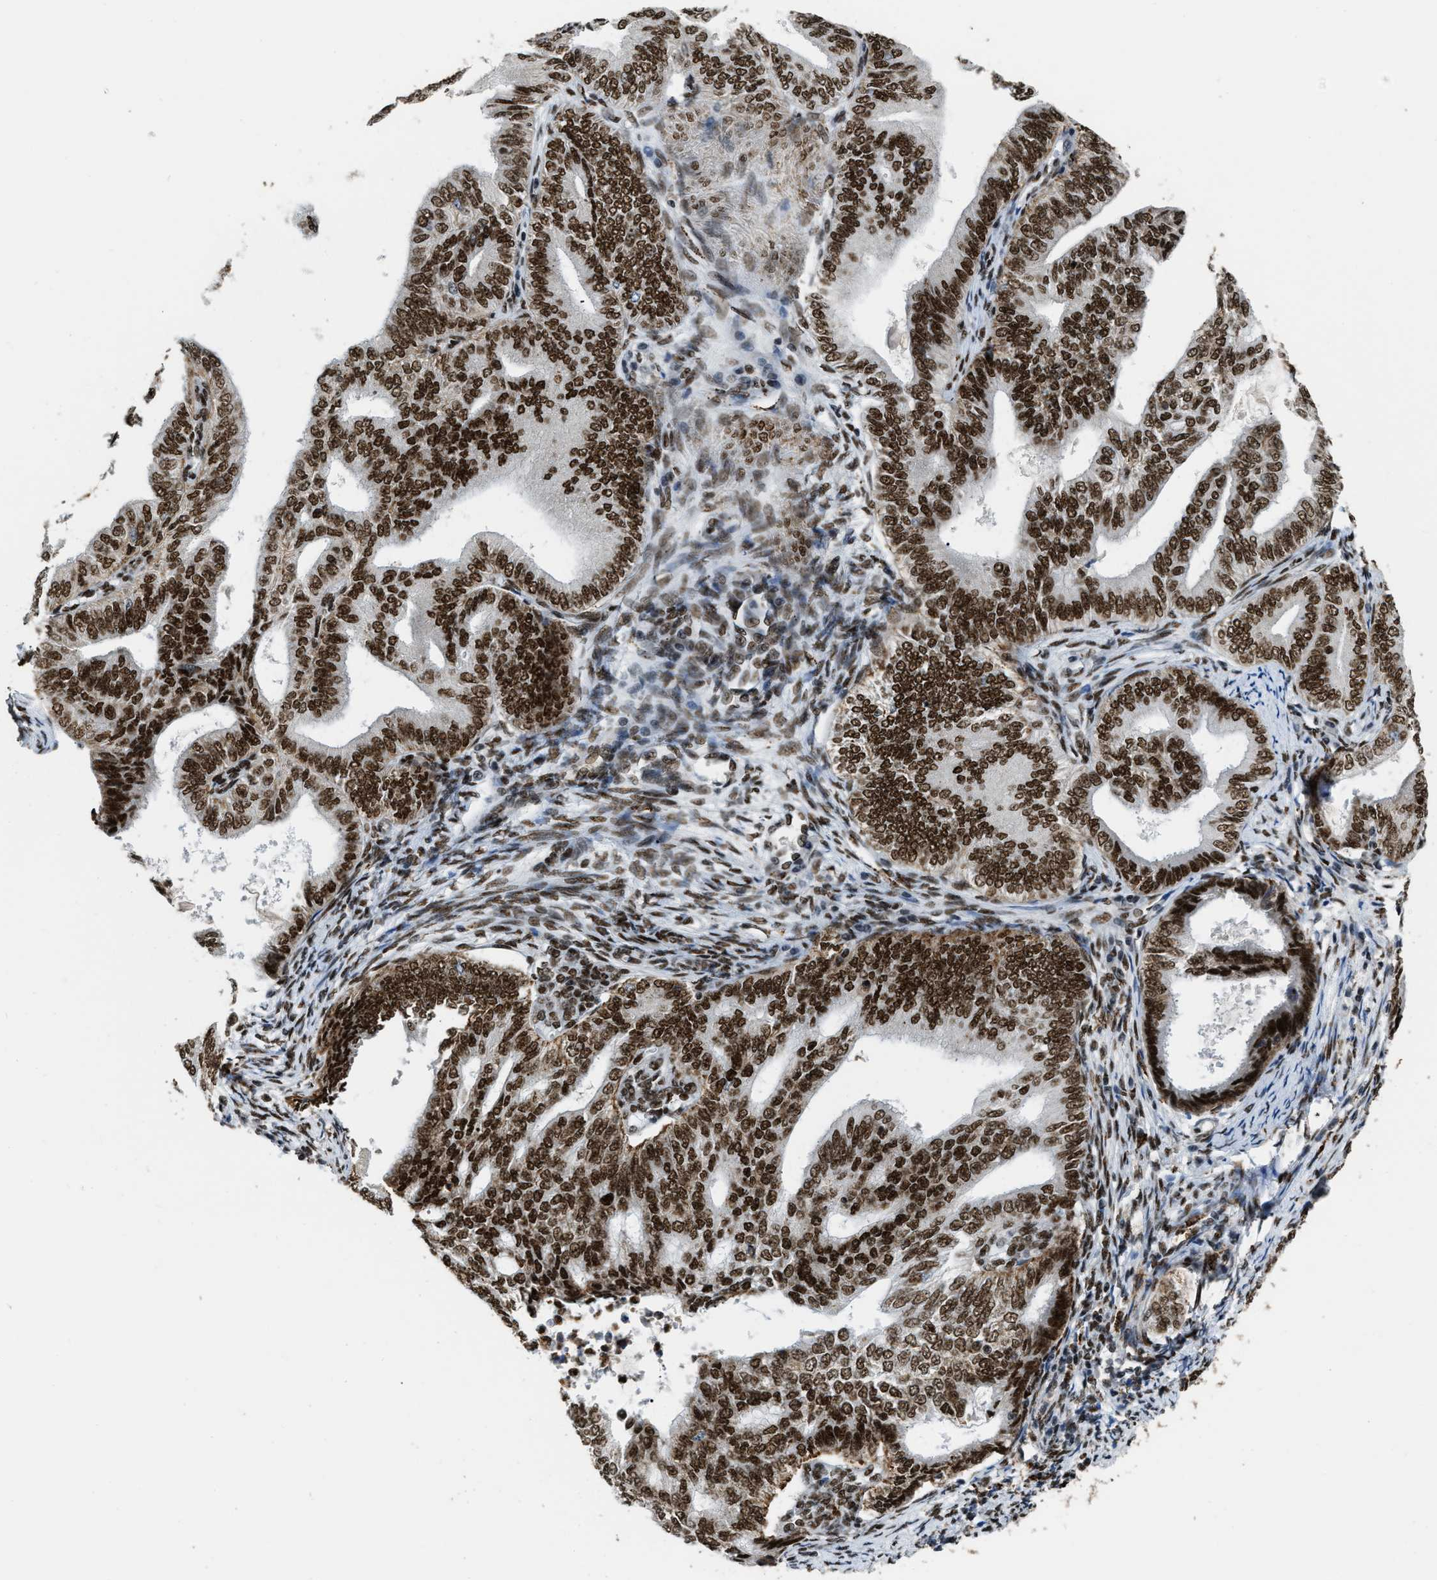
{"staining": {"intensity": "strong", "quantity": ">75%", "location": "nuclear"}, "tissue": "endometrial cancer", "cell_type": "Tumor cells", "image_type": "cancer", "snomed": [{"axis": "morphology", "description": "Adenocarcinoma, NOS"}, {"axis": "topography", "description": "Endometrium"}], "caption": "An image of human adenocarcinoma (endometrial) stained for a protein reveals strong nuclear brown staining in tumor cells.", "gene": "NUMA1", "patient": {"sex": "female", "age": 58}}